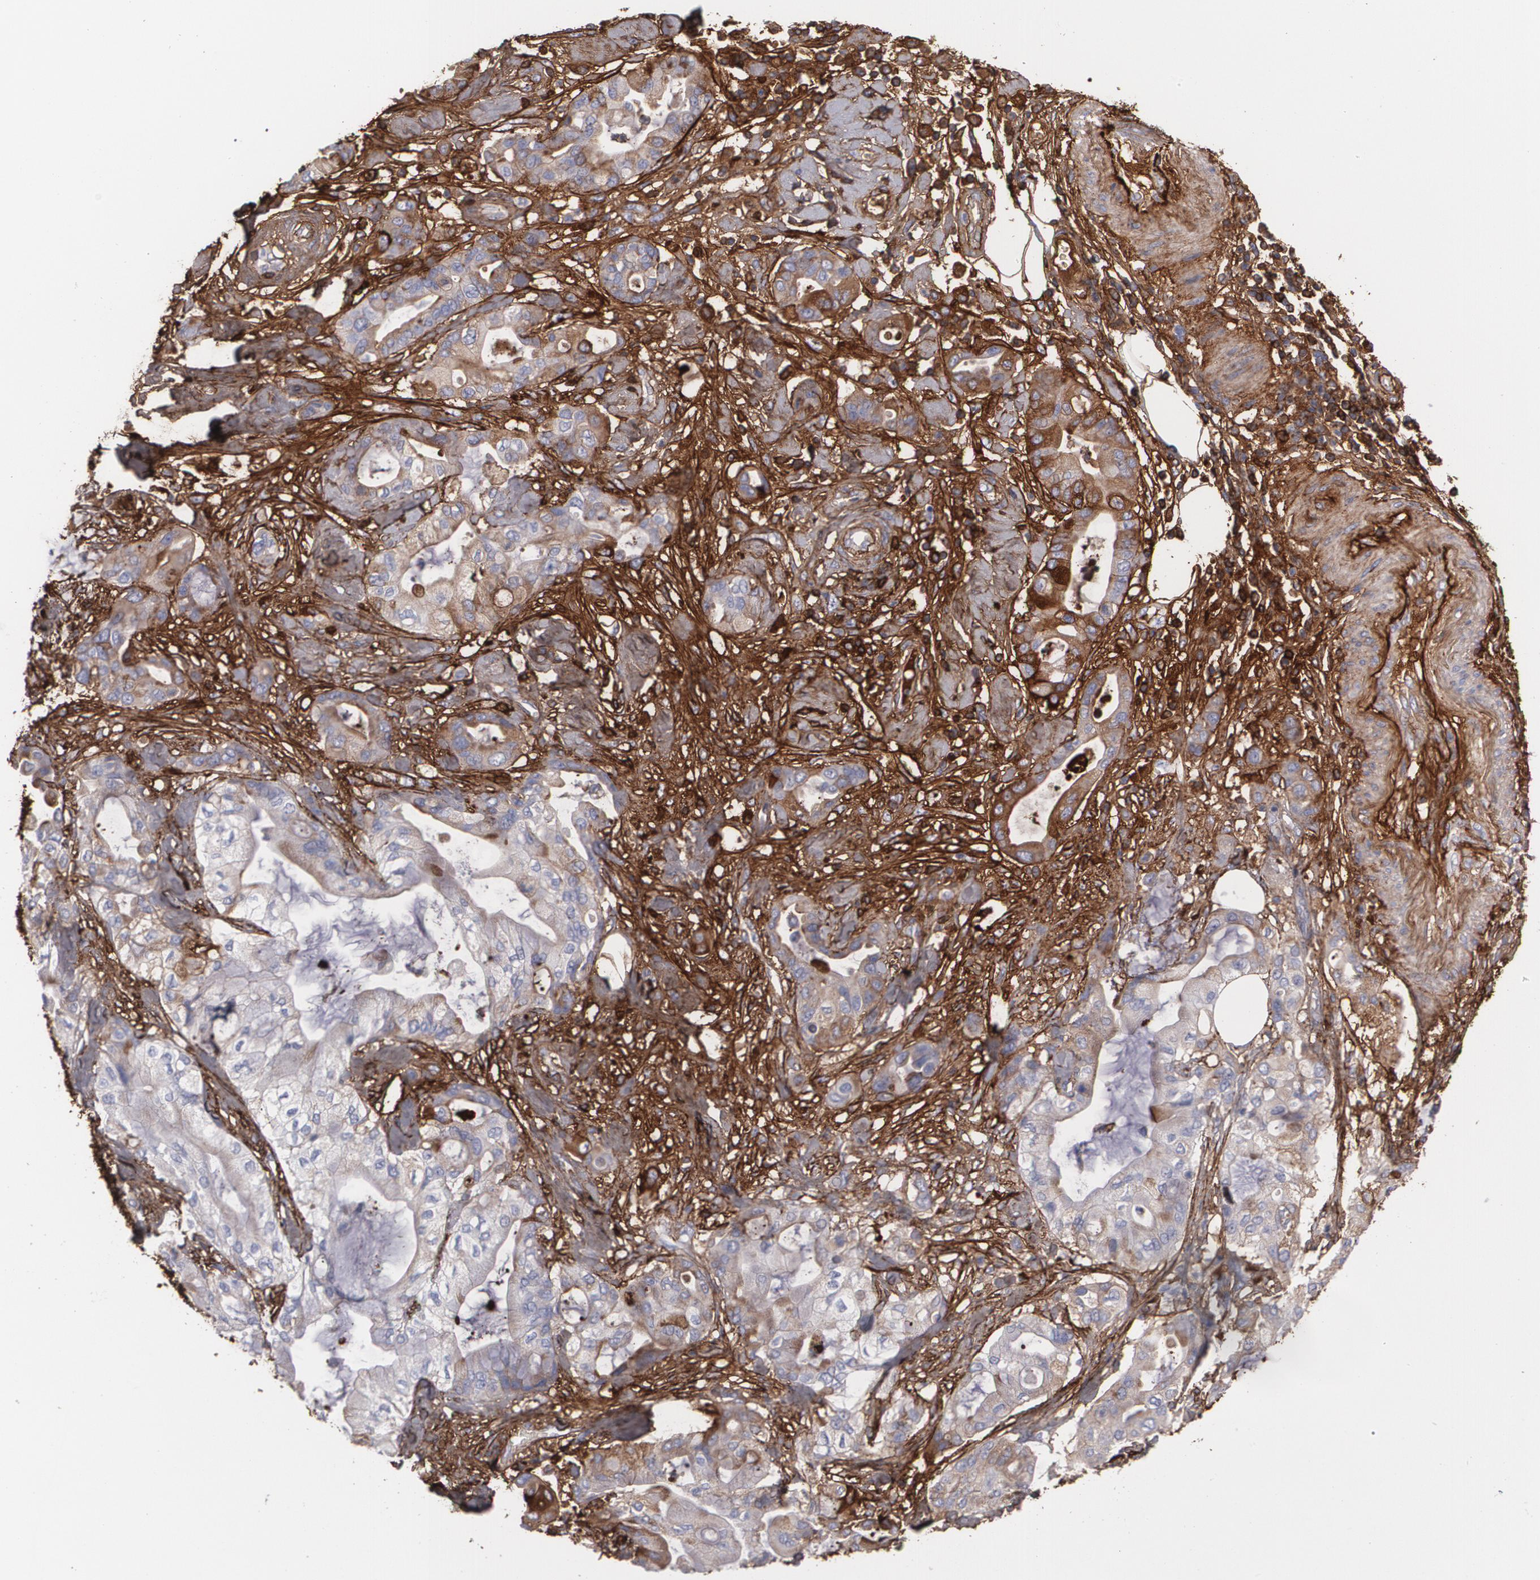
{"staining": {"intensity": "moderate", "quantity": ">75%", "location": "cytoplasmic/membranous"}, "tissue": "pancreatic cancer", "cell_type": "Tumor cells", "image_type": "cancer", "snomed": [{"axis": "morphology", "description": "Adenocarcinoma, NOS"}, {"axis": "morphology", "description": "Adenocarcinoma, metastatic, NOS"}, {"axis": "topography", "description": "Lymph node"}, {"axis": "topography", "description": "Pancreas"}, {"axis": "topography", "description": "Duodenum"}], "caption": "Protein expression analysis of adenocarcinoma (pancreatic) shows moderate cytoplasmic/membranous positivity in approximately >75% of tumor cells.", "gene": "FBLN1", "patient": {"sex": "female", "age": 64}}